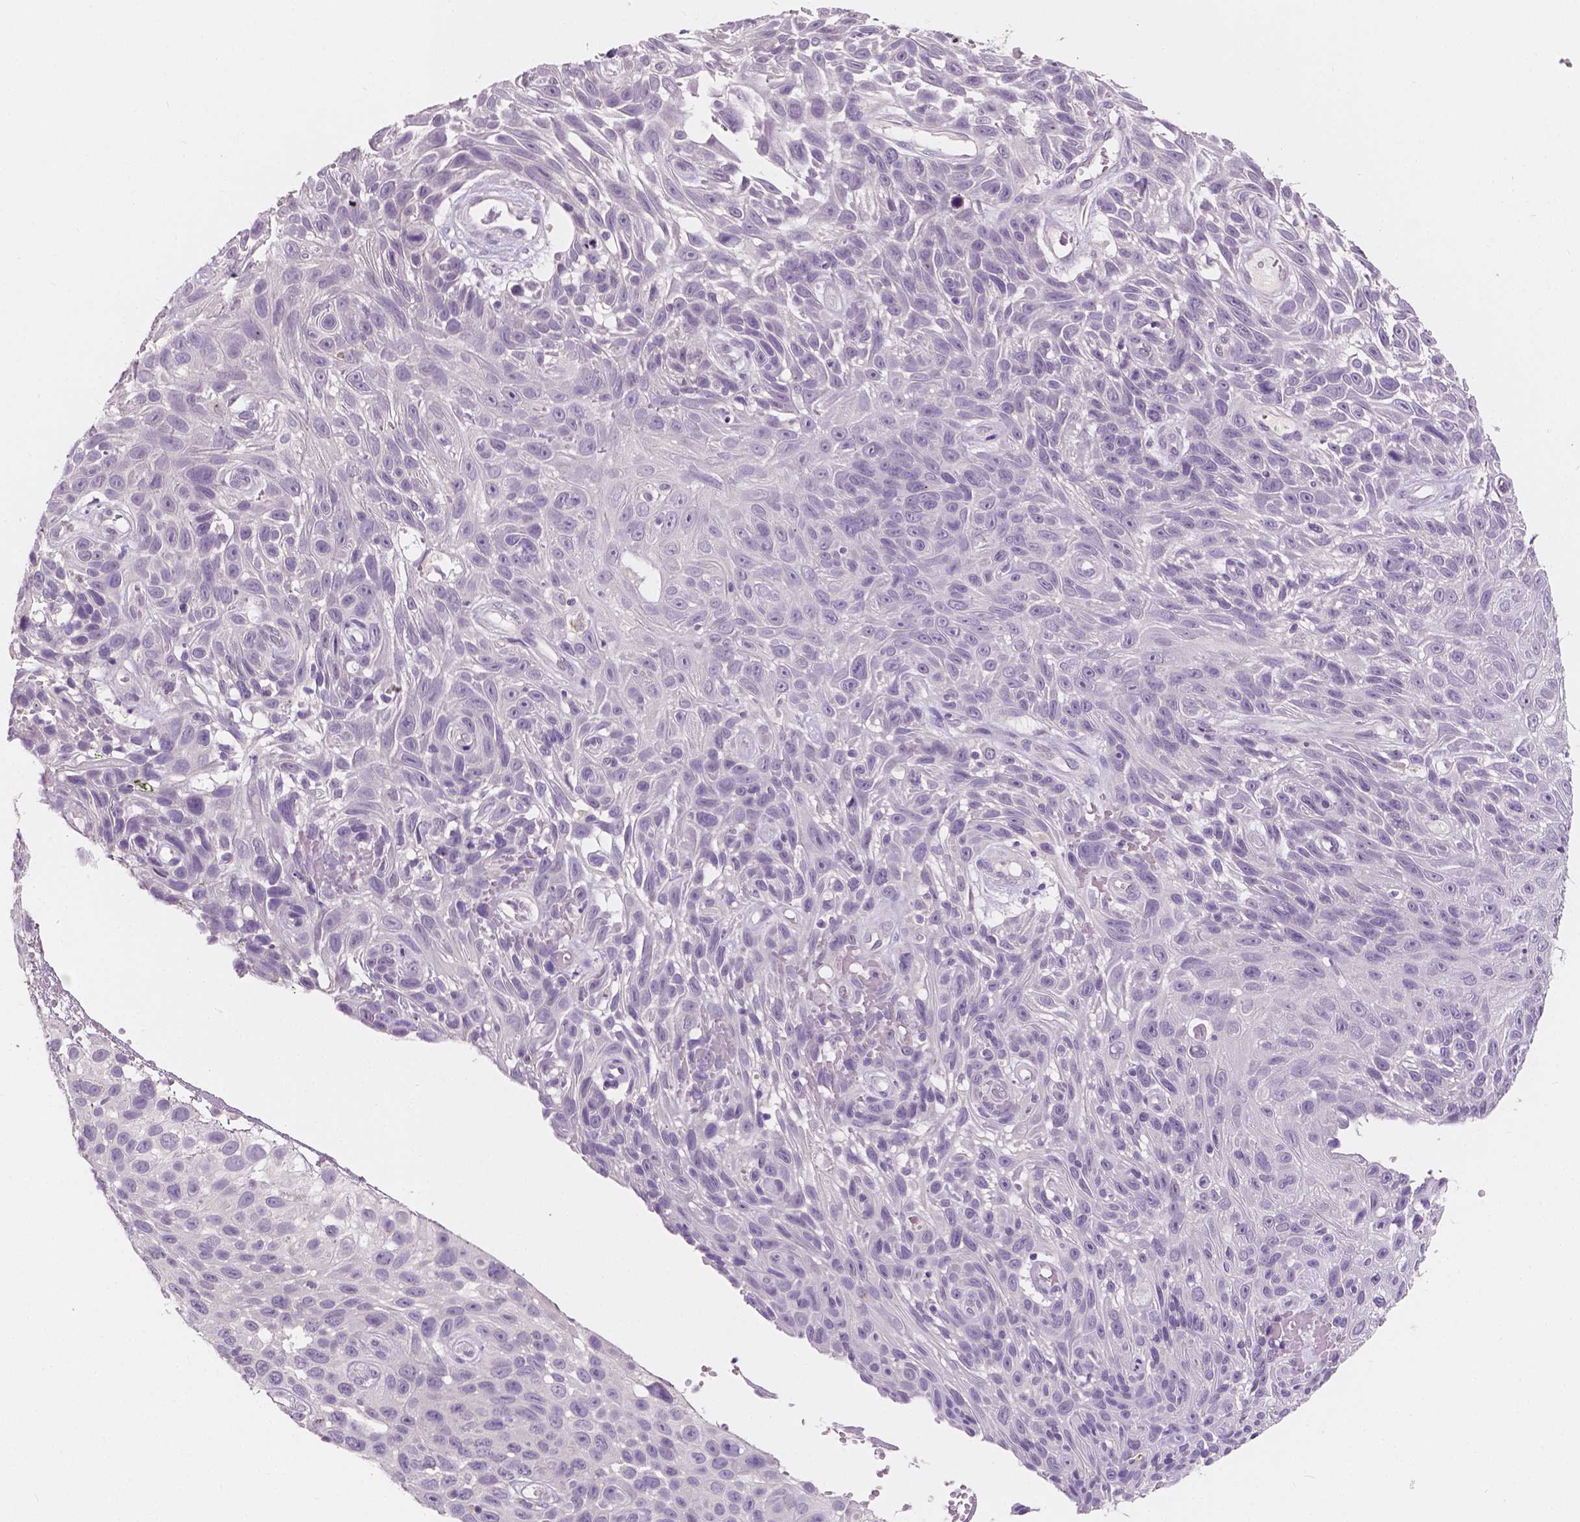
{"staining": {"intensity": "negative", "quantity": "none", "location": "none"}, "tissue": "skin cancer", "cell_type": "Tumor cells", "image_type": "cancer", "snomed": [{"axis": "morphology", "description": "Squamous cell carcinoma, NOS"}, {"axis": "topography", "description": "Skin"}], "caption": "Micrograph shows no protein expression in tumor cells of skin cancer (squamous cell carcinoma) tissue.", "gene": "TAL1", "patient": {"sex": "male", "age": 82}}